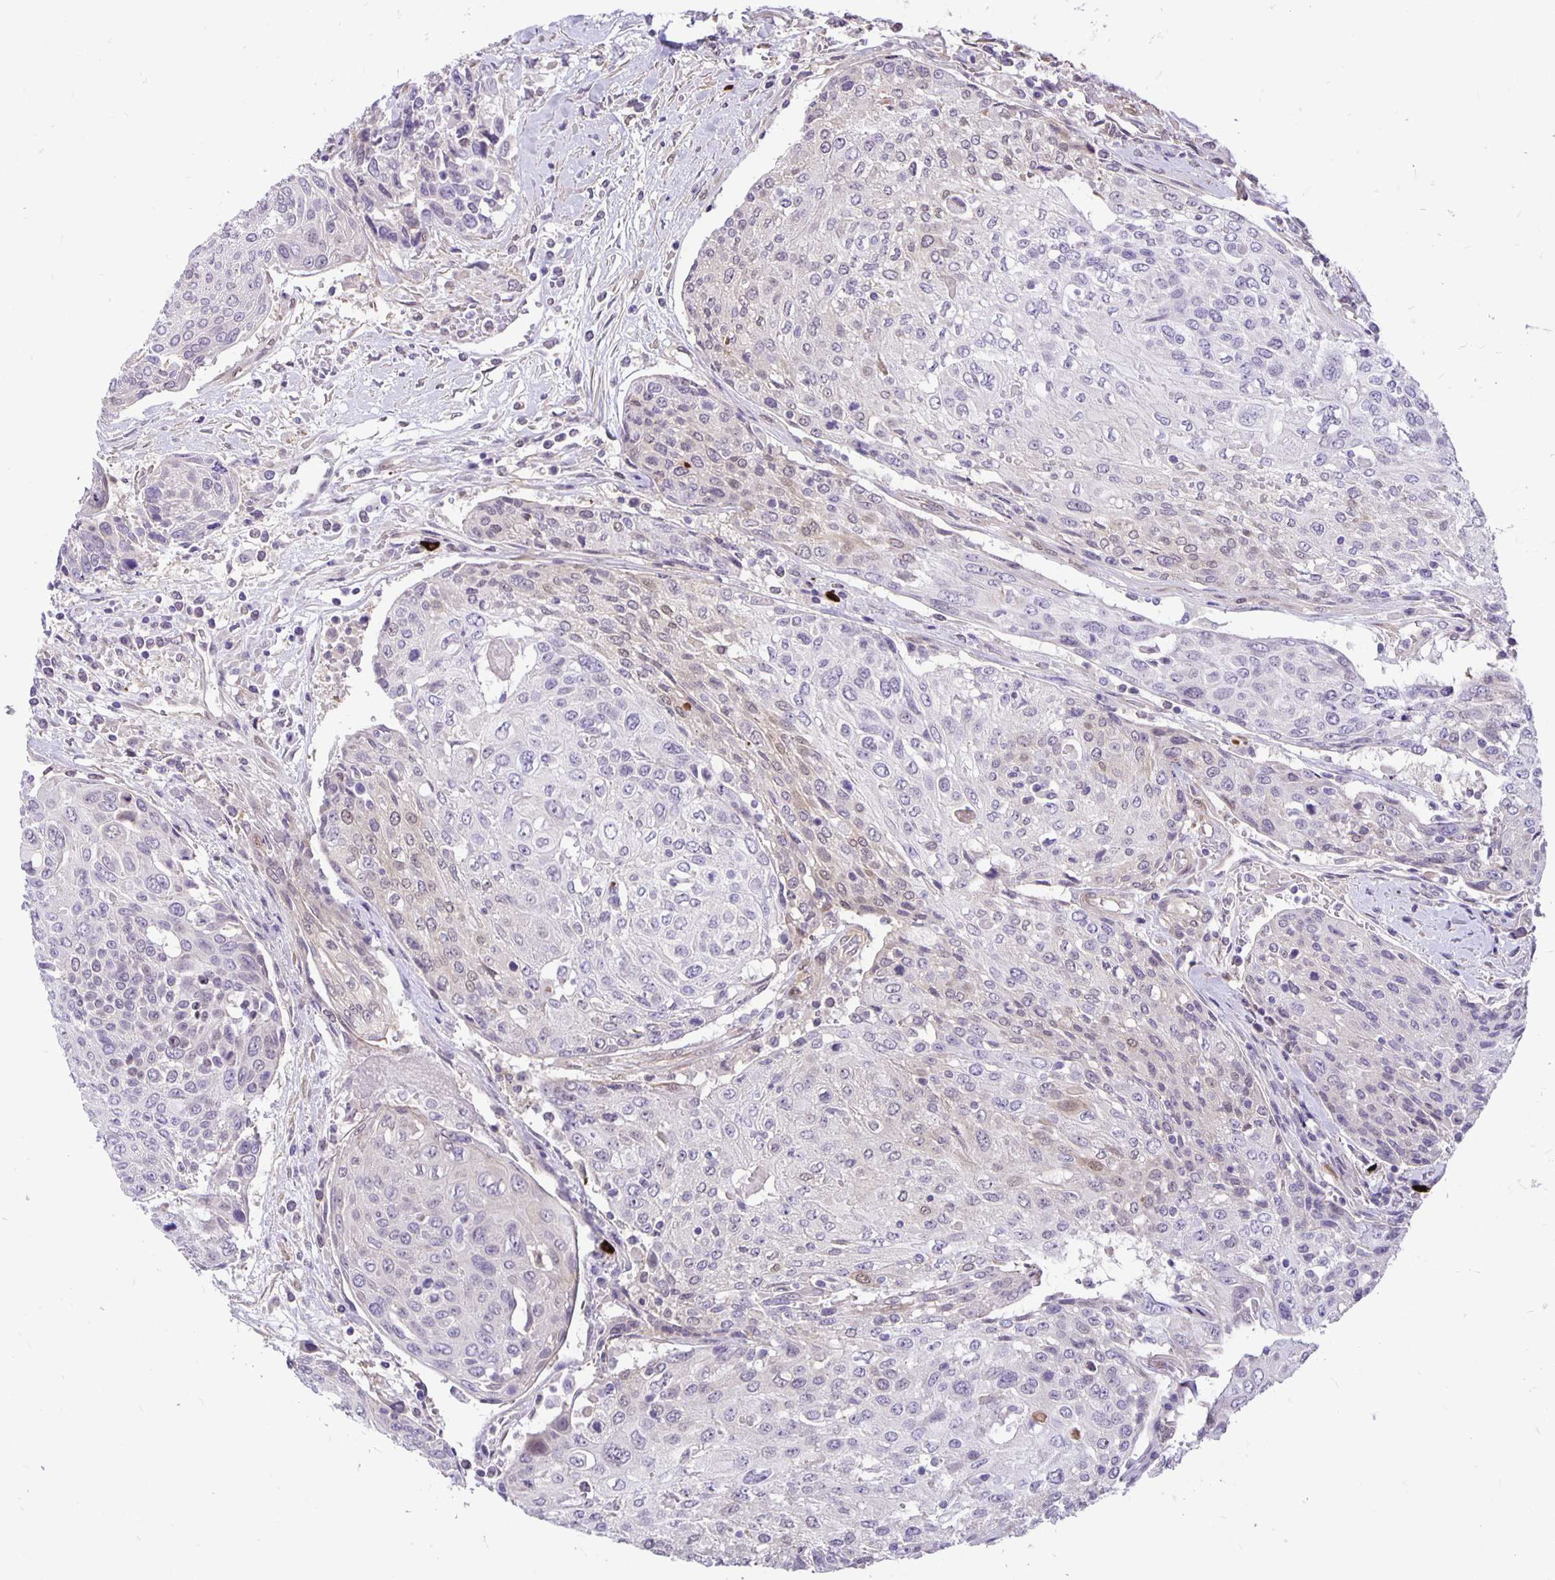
{"staining": {"intensity": "negative", "quantity": "none", "location": "none"}, "tissue": "urothelial cancer", "cell_type": "Tumor cells", "image_type": "cancer", "snomed": [{"axis": "morphology", "description": "Urothelial carcinoma, High grade"}, {"axis": "topography", "description": "Urinary bladder"}], "caption": "High magnification brightfield microscopy of high-grade urothelial carcinoma stained with DAB (brown) and counterstained with hematoxylin (blue): tumor cells show no significant expression. Brightfield microscopy of immunohistochemistry stained with DAB (3,3'-diaminobenzidine) (brown) and hematoxylin (blue), captured at high magnification.", "gene": "TAX1BP3", "patient": {"sex": "female", "age": 70}}